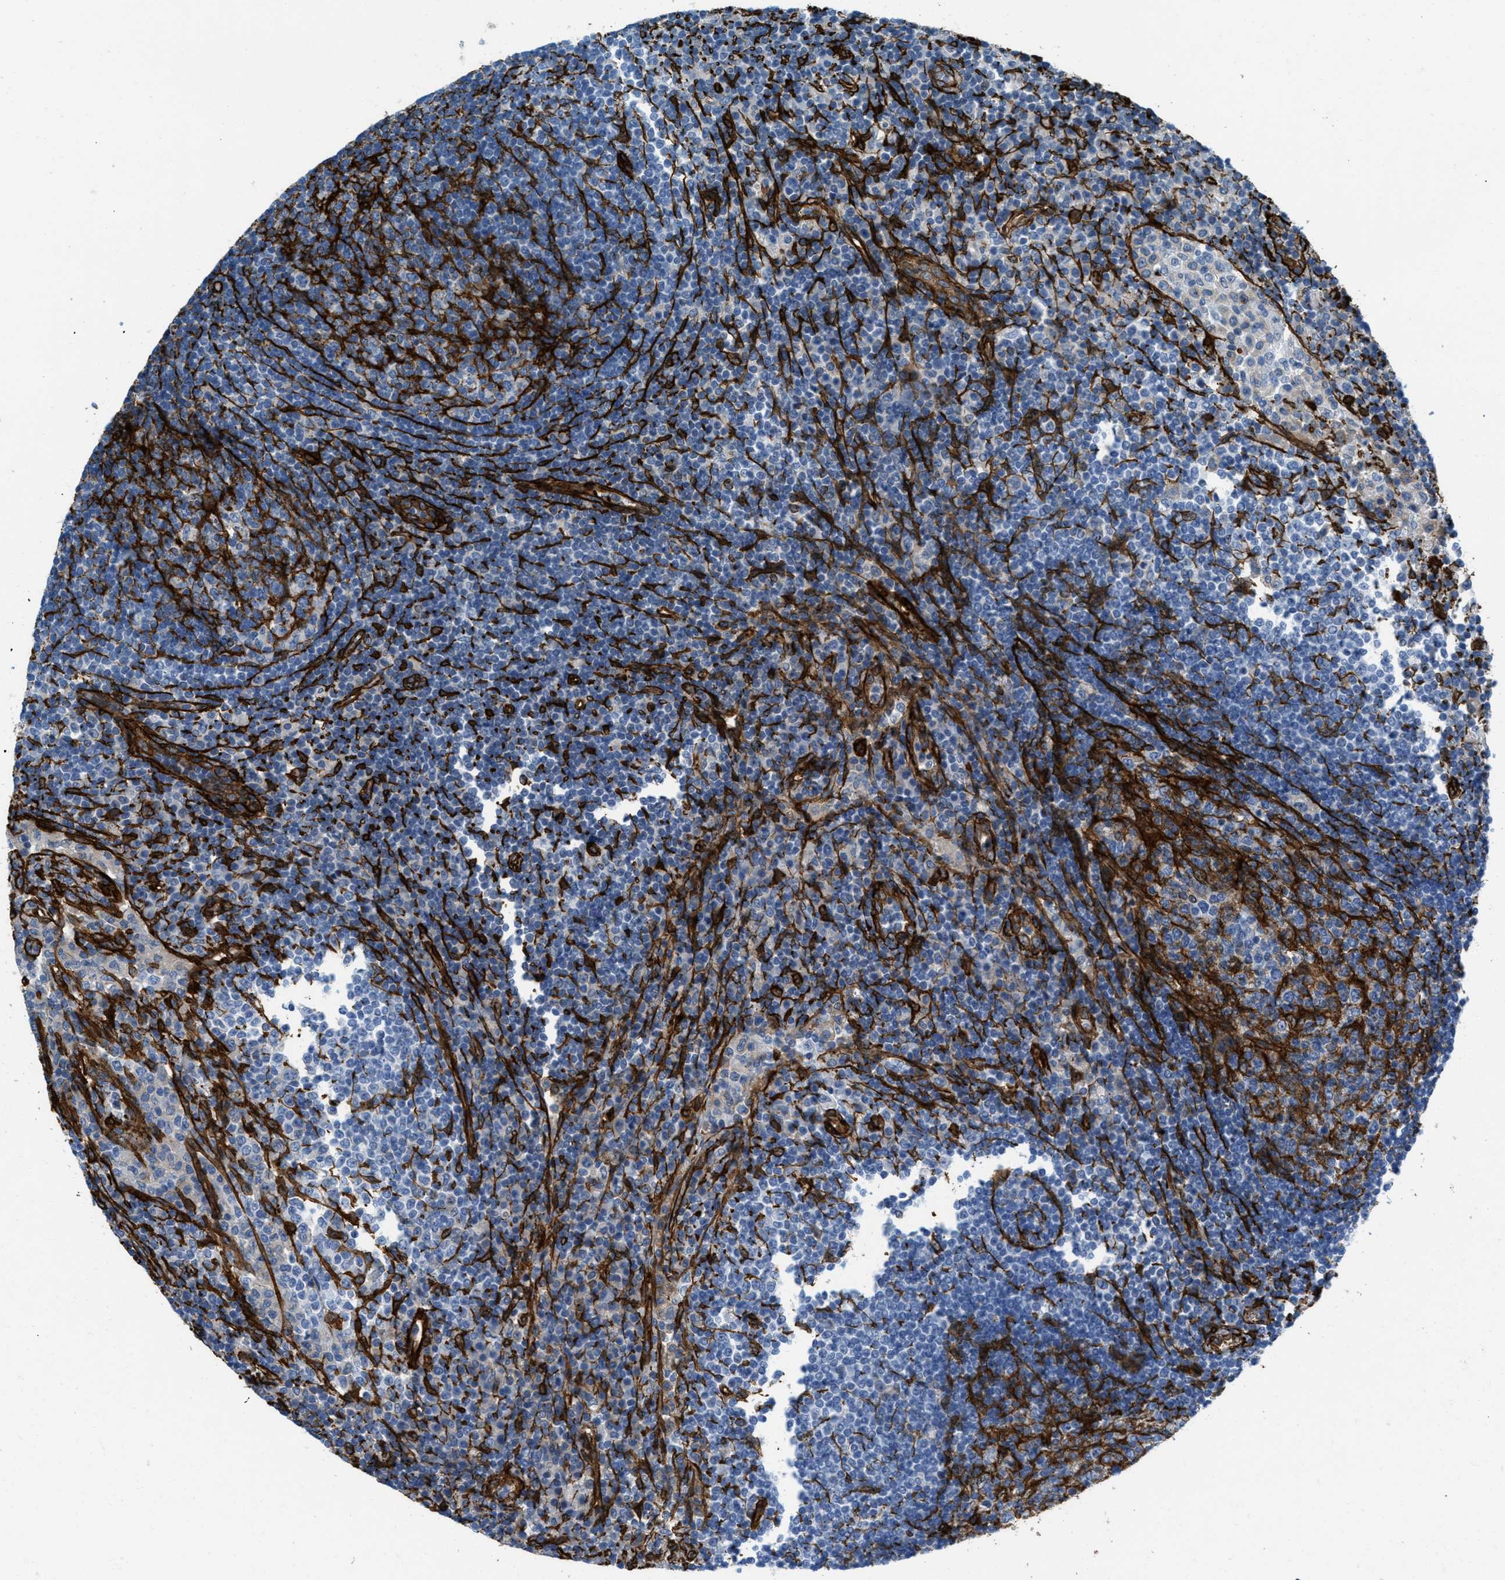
{"staining": {"intensity": "negative", "quantity": "none", "location": "none"}, "tissue": "lymph node", "cell_type": "Germinal center cells", "image_type": "normal", "snomed": [{"axis": "morphology", "description": "Normal tissue, NOS"}, {"axis": "topography", "description": "Lymph node"}], "caption": "An image of lymph node stained for a protein displays no brown staining in germinal center cells.", "gene": "CALD1", "patient": {"sex": "female", "age": 53}}